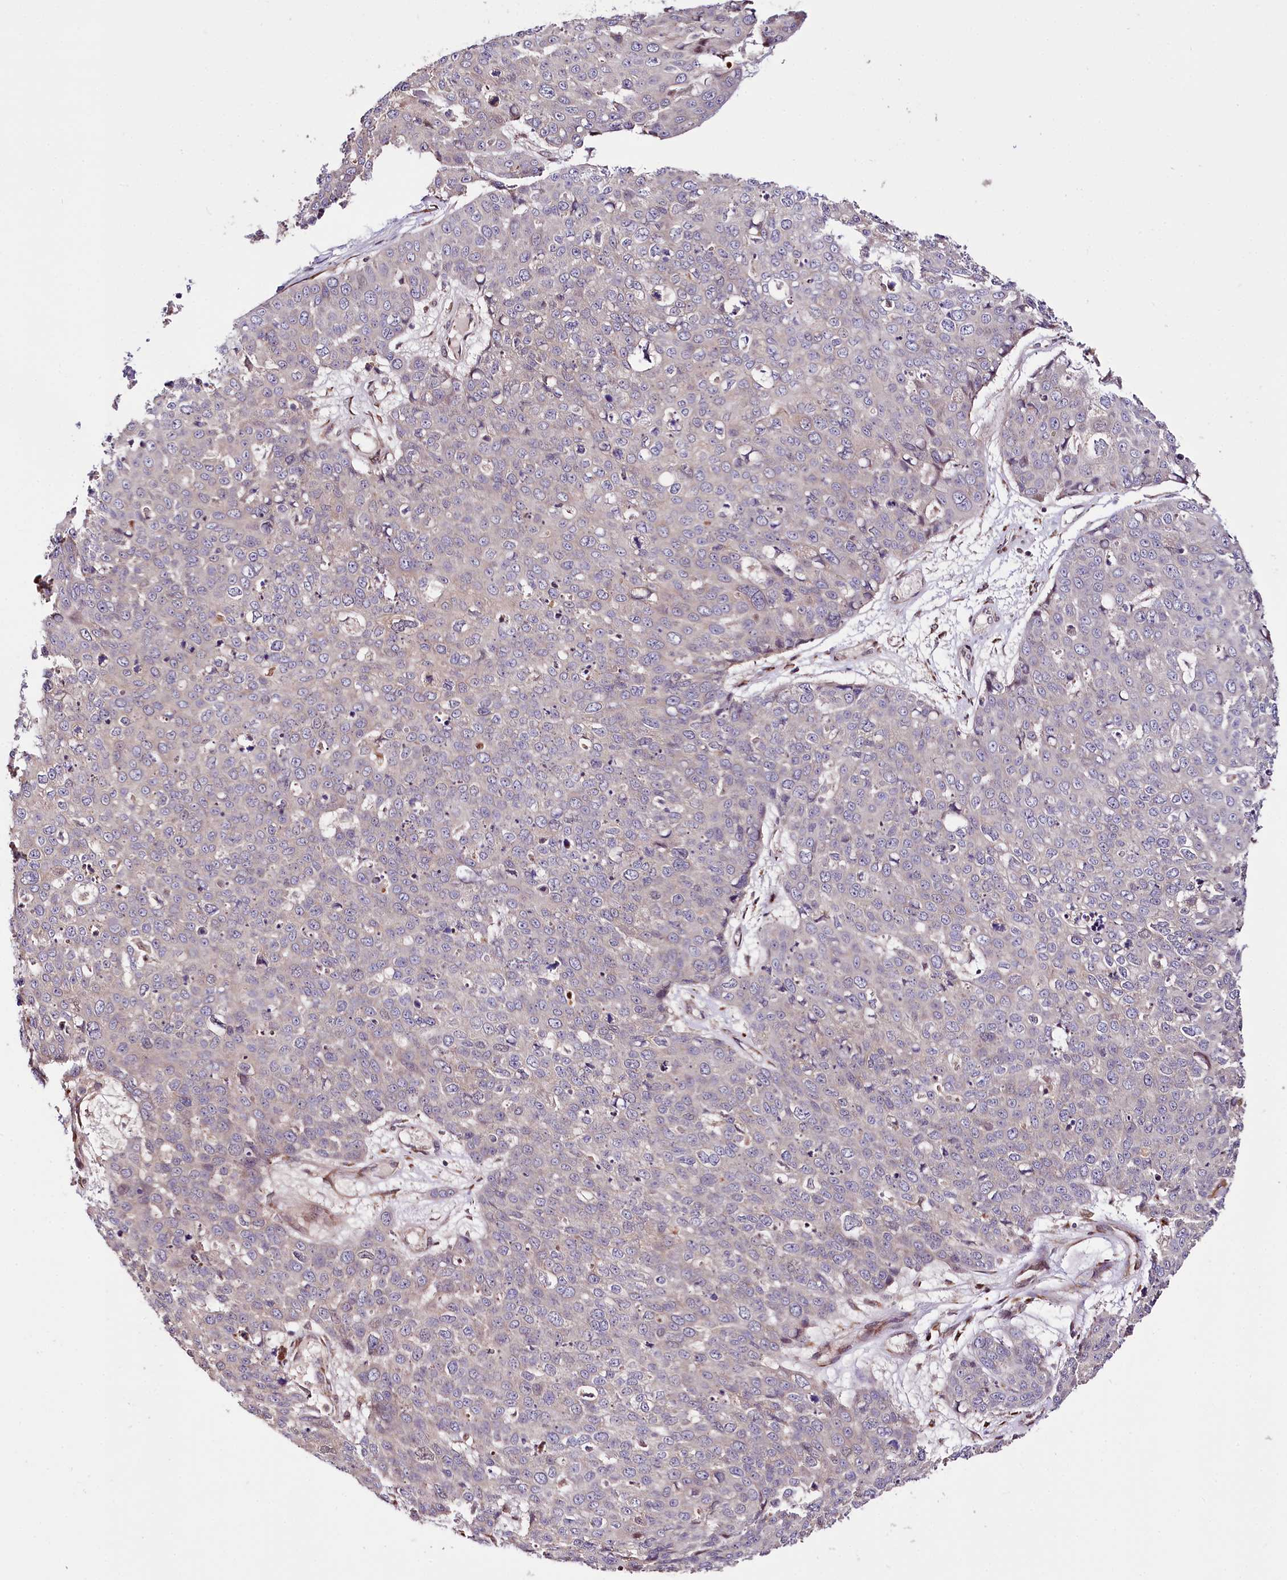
{"staining": {"intensity": "negative", "quantity": "none", "location": "none"}, "tissue": "skin cancer", "cell_type": "Tumor cells", "image_type": "cancer", "snomed": [{"axis": "morphology", "description": "Squamous cell carcinoma, NOS"}, {"axis": "topography", "description": "Skin"}], "caption": "Tumor cells show no significant expression in skin squamous cell carcinoma. Brightfield microscopy of immunohistochemistry (IHC) stained with DAB (brown) and hematoxylin (blue), captured at high magnification.", "gene": "CUTC", "patient": {"sex": "male", "age": 71}}